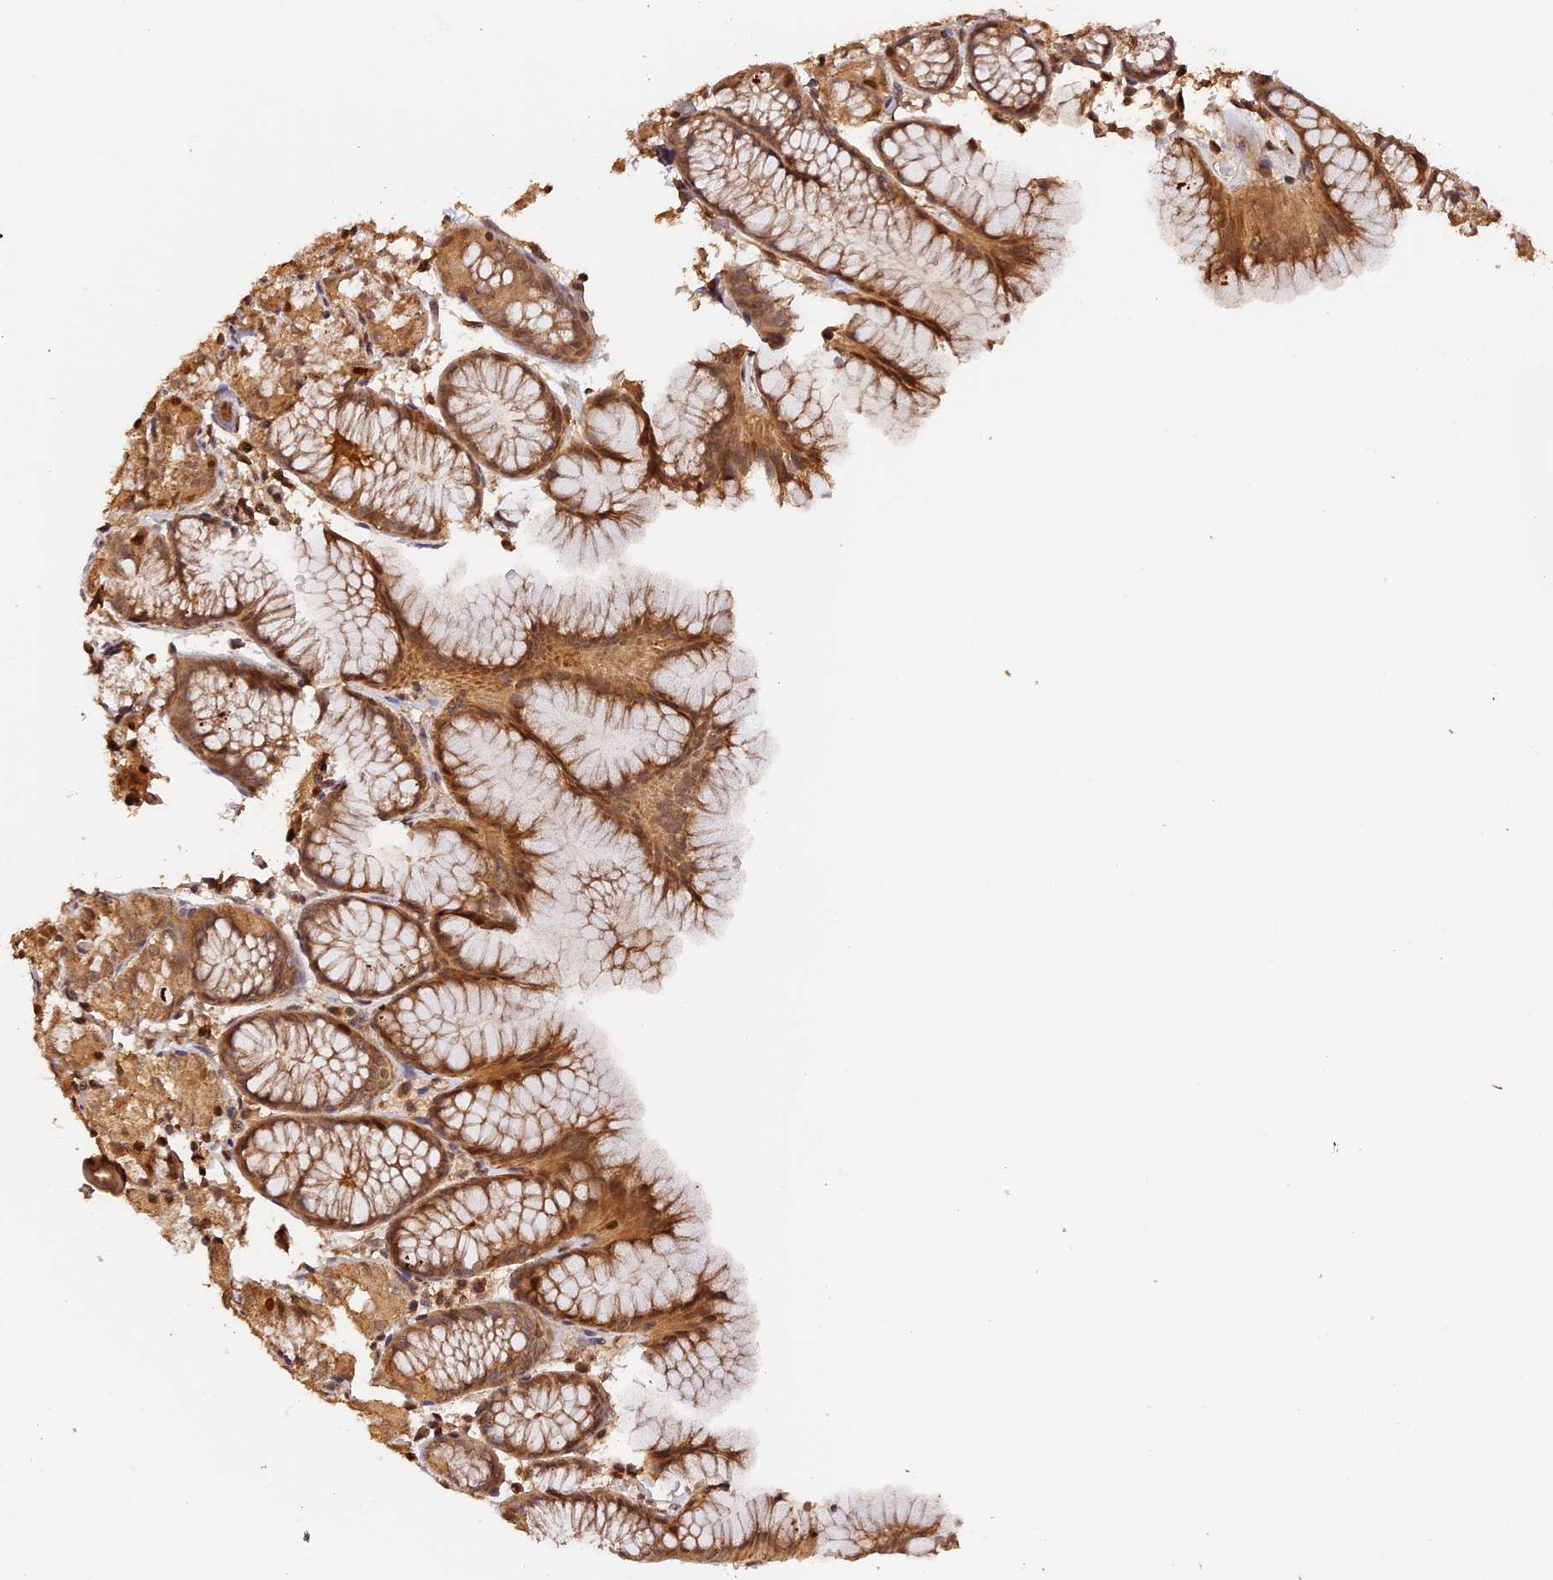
{"staining": {"intensity": "moderate", "quantity": ">75%", "location": "cytoplasmic/membranous,nuclear"}, "tissue": "stomach", "cell_type": "Glandular cells", "image_type": "normal", "snomed": [{"axis": "morphology", "description": "Normal tissue, NOS"}, {"axis": "topography", "description": "Stomach, upper"}], "caption": "DAB immunohistochemical staining of benign human stomach exhibits moderate cytoplasmic/membranous,nuclear protein positivity in approximately >75% of glandular cells.", "gene": "MYBL2", "patient": {"sex": "male", "age": 47}}